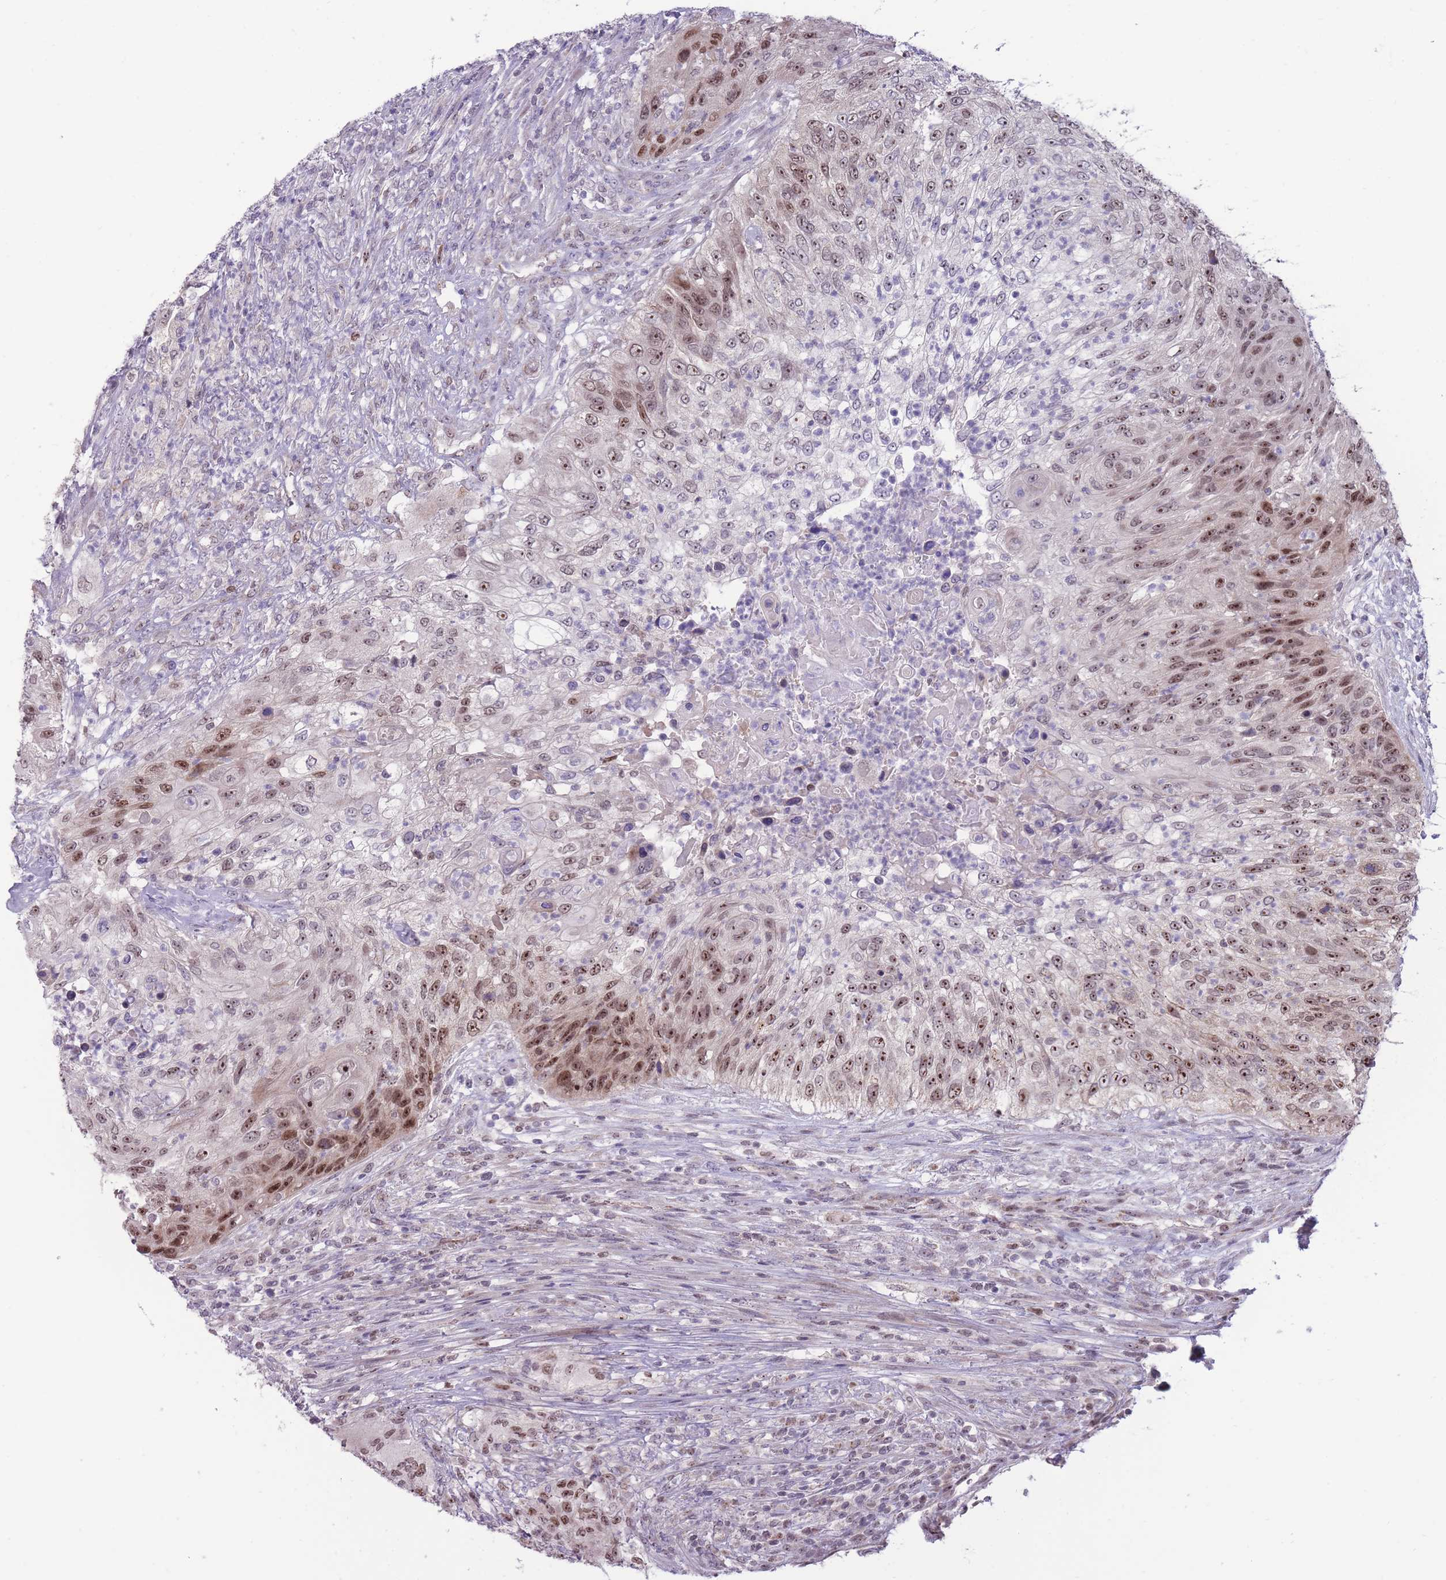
{"staining": {"intensity": "strong", "quantity": "25%-75%", "location": "nuclear"}, "tissue": "urothelial cancer", "cell_type": "Tumor cells", "image_type": "cancer", "snomed": [{"axis": "morphology", "description": "Urothelial carcinoma, High grade"}, {"axis": "topography", "description": "Urinary bladder"}], "caption": "Strong nuclear positivity for a protein is present in about 25%-75% of tumor cells of urothelial carcinoma (high-grade) using immunohistochemistry.", "gene": "MCIDAS", "patient": {"sex": "female", "age": 60}}